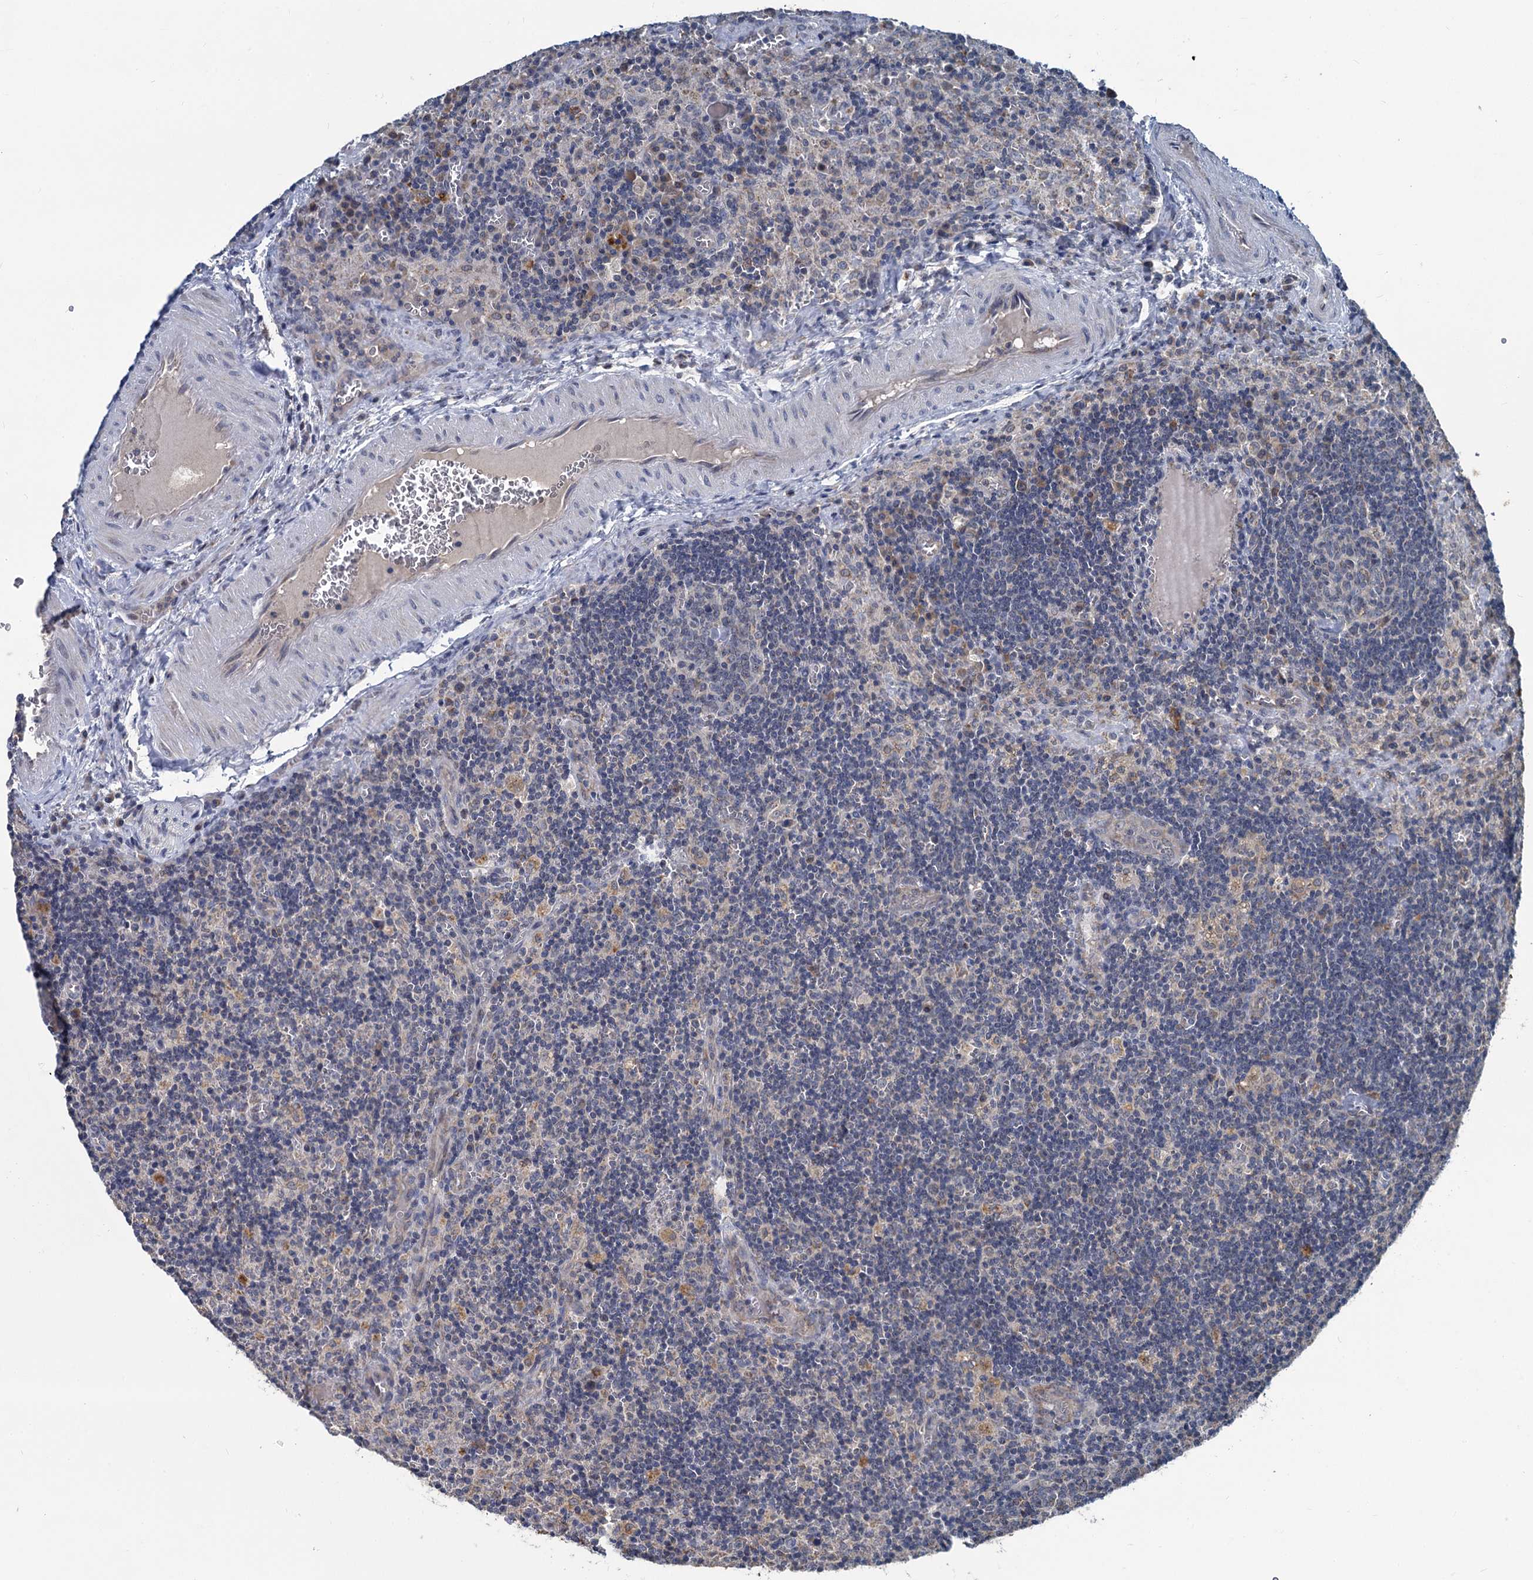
{"staining": {"intensity": "negative", "quantity": "none", "location": "none"}, "tissue": "lymph node", "cell_type": "Germinal center cells", "image_type": "normal", "snomed": [{"axis": "morphology", "description": "Normal tissue, NOS"}, {"axis": "topography", "description": "Lymph node"}], "caption": "A high-resolution photomicrograph shows IHC staining of unremarkable lymph node, which shows no significant expression in germinal center cells. (Immunohistochemistry, brightfield microscopy, high magnification).", "gene": "METTL4", "patient": {"sex": "male", "age": 58}}